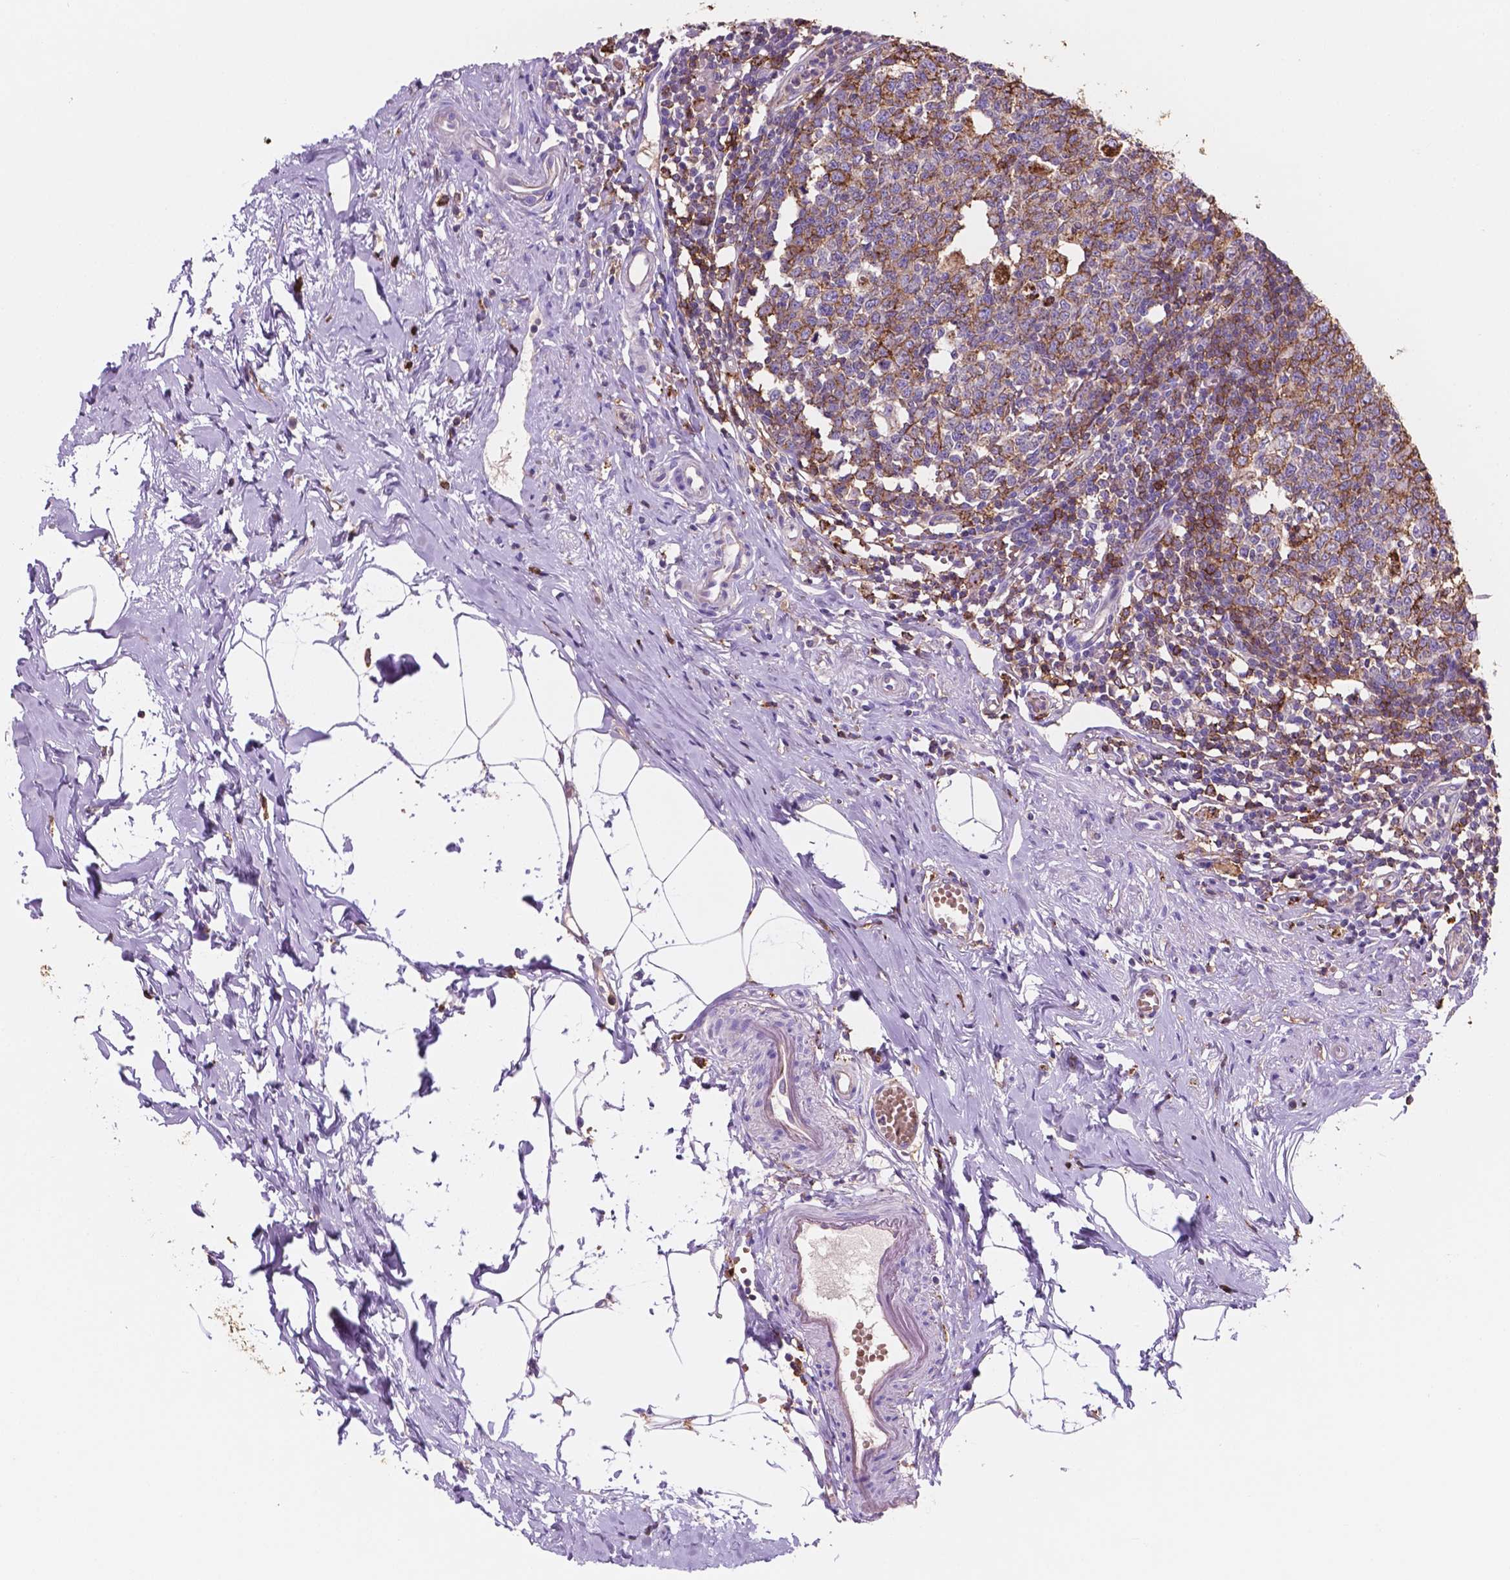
{"staining": {"intensity": "weak", "quantity": "<25%", "location": "cytoplasmic/membranous"}, "tissue": "appendix", "cell_type": "Glandular cells", "image_type": "normal", "snomed": [{"axis": "morphology", "description": "Normal tissue, NOS"}, {"axis": "morphology", "description": "Carcinoma, endometroid"}, {"axis": "topography", "description": "Appendix"}, {"axis": "topography", "description": "Colon"}], "caption": "Immunohistochemistry (IHC) histopathology image of benign appendix stained for a protein (brown), which displays no expression in glandular cells.", "gene": "MKRN2OS", "patient": {"sex": "female", "age": 60}}